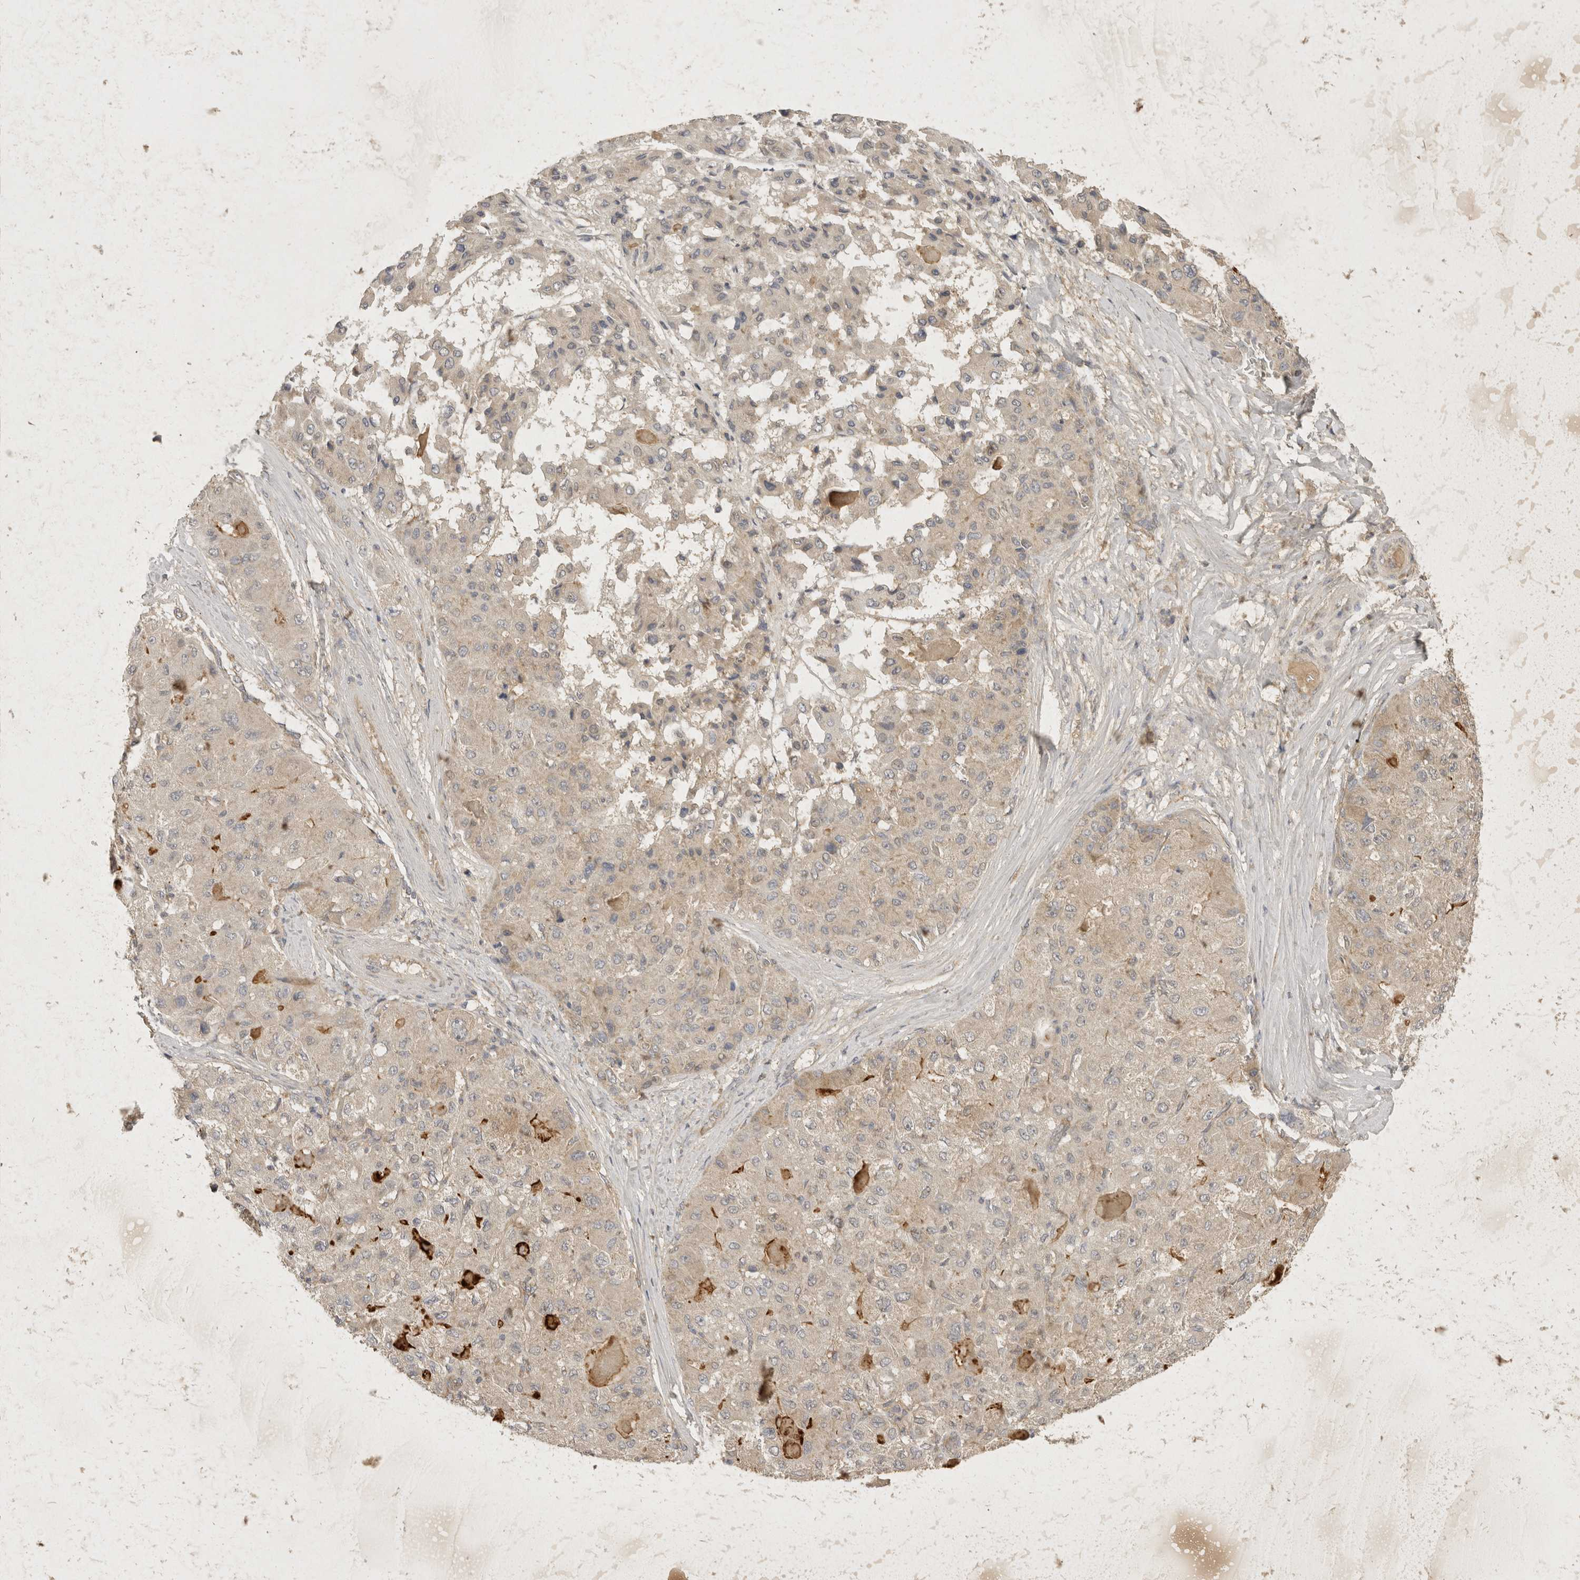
{"staining": {"intensity": "weak", "quantity": "<25%", "location": "cytoplasmic/membranous"}, "tissue": "liver cancer", "cell_type": "Tumor cells", "image_type": "cancer", "snomed": [{"axis": "morphology", "description": "Carcinoma, Hepatocellular, NOS"}, {"axis": "topography", "description": "Liver"}], "caption": "Tumor cells show no significant protein positivity in hepatocellular carcinoma (liver).", "gene": "EIF4G3", "patient": {"sex": "male", "age": 80}}